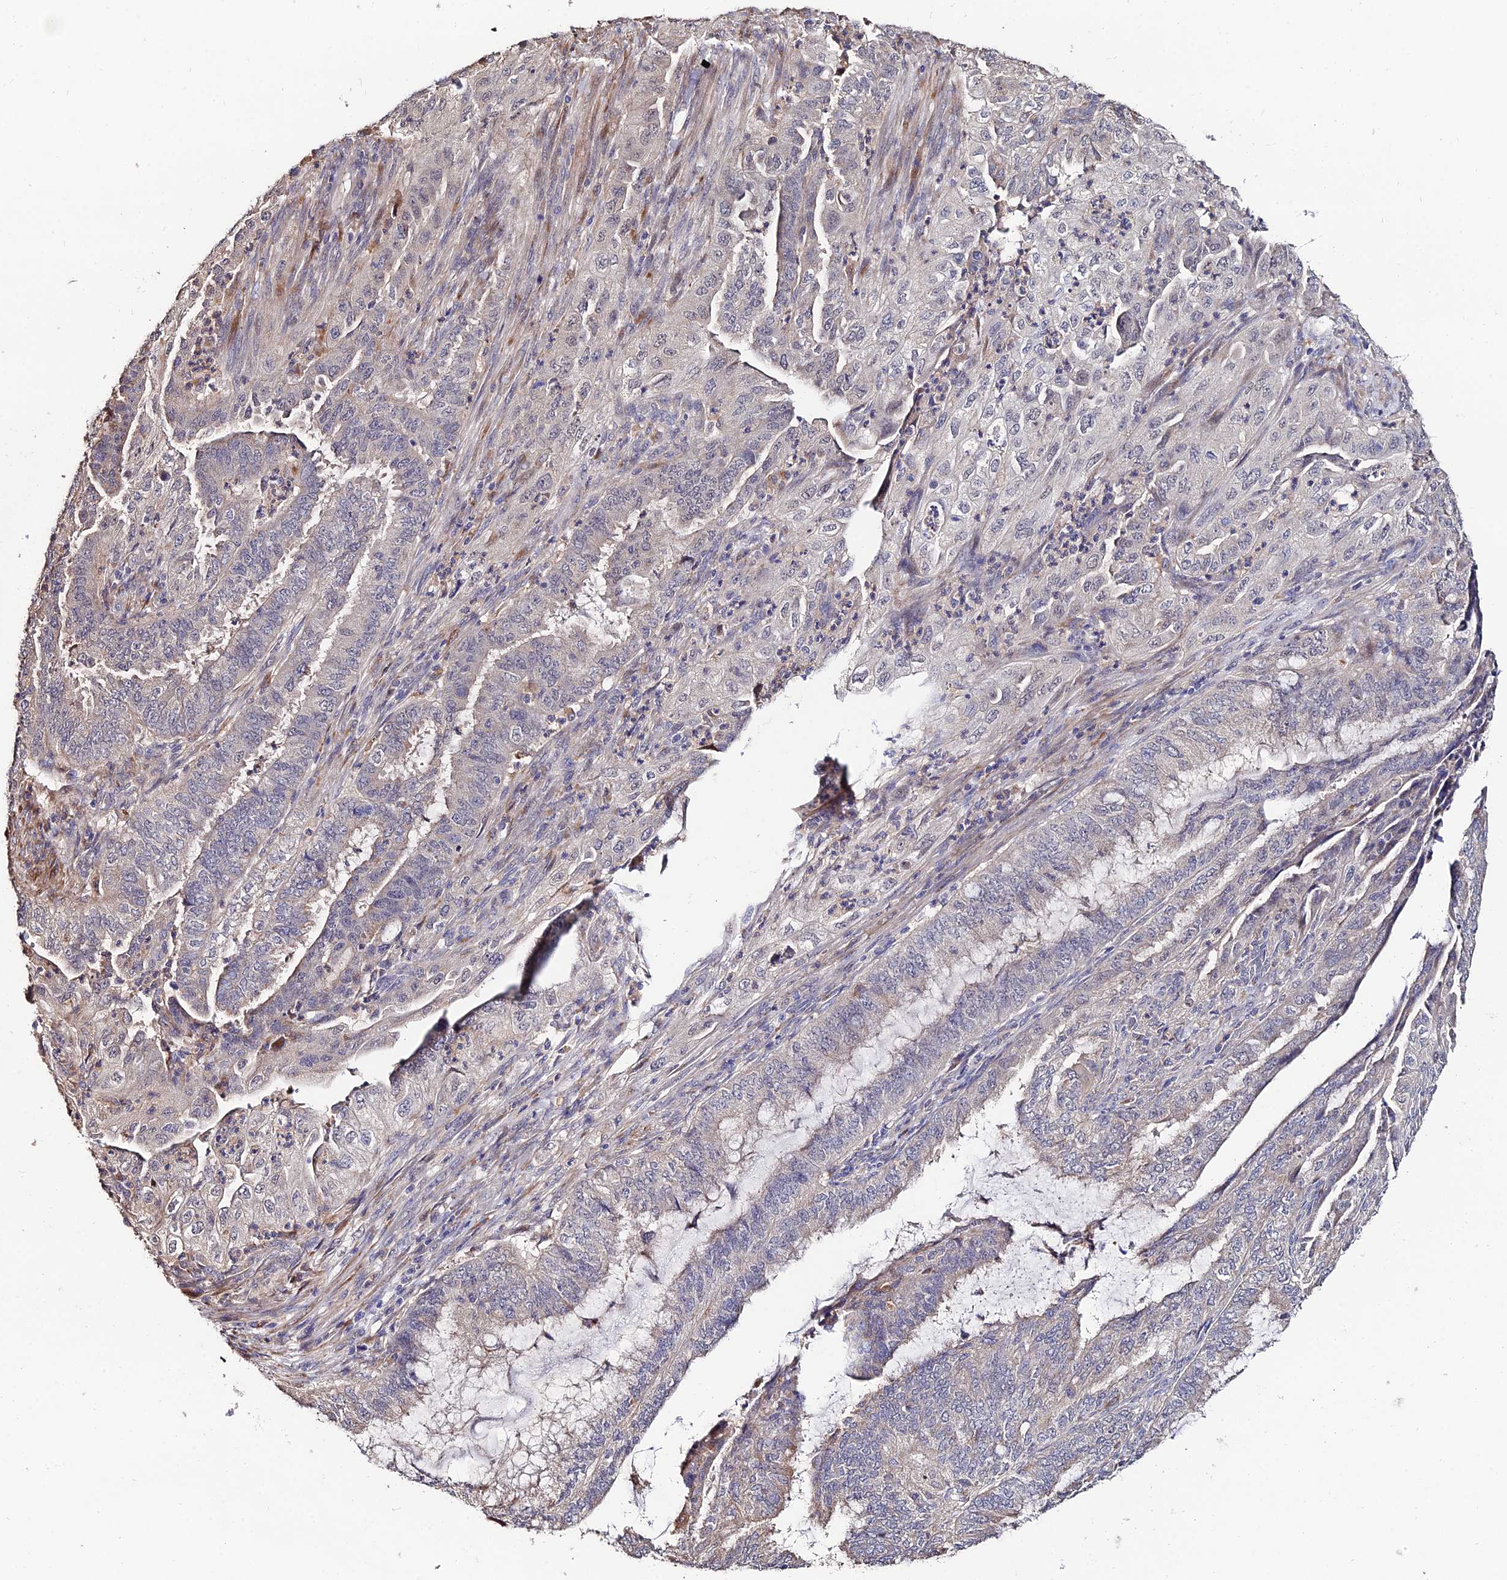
{"staining": {"intensity": "negative", "quantity": "none", "location": "none"}, "tissue": "endometrial cancer", "cell_type": "Tumor cells", "image_type": "cancer", "snomed": [{"axis": "morphology", "description": "Adenocarcinoma, NOS"}, {"axis": "topography", "description": "Endometrium"}], "caption": "Photomicrograph shows no significant protein staining in tumor cells of adenocarcinoma (endometrial).", "gene": "ACTR5", "patient": {"sex": "female", "age": 51}}